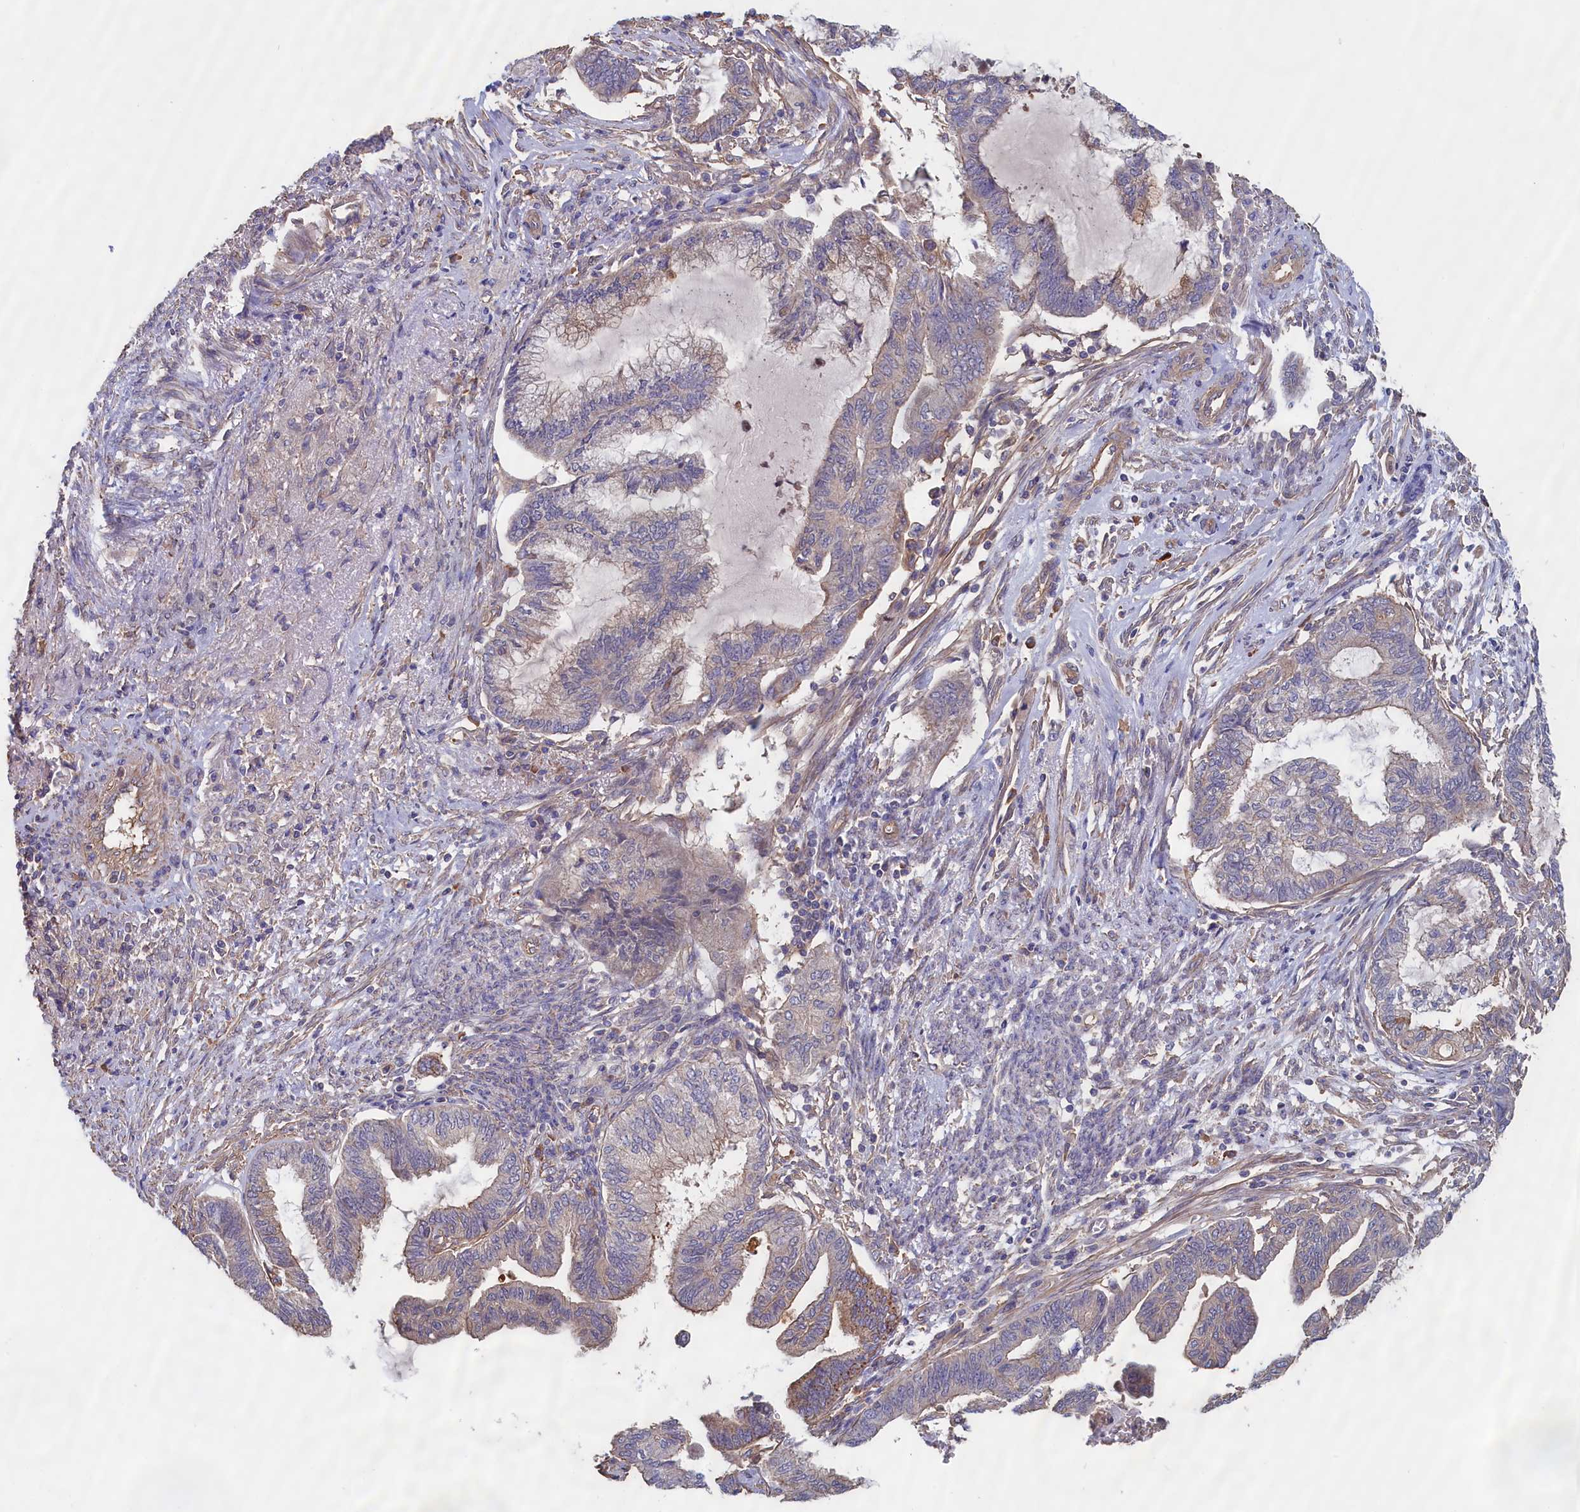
{"staining": {"intensity": "weak", "quantity": "<25%", "location": "cytoplasmic/membranous"}, "tissue": "endometrial cancer", "cell_type": "Tumor cells", "image_type": "cancer", "snomed": [{"axis": "morphology", "description": "Adenocarcinoma, NOS"}, {"axis": "topography", "description": "Endometrium"}], "caption": "A histopathology image of endometrial adenocarcinoma stained for a protein demonstrates no brown staining in tumor cells.", "gene": "ANKRD2", "patient": {"sex": "female", "age": 86}}